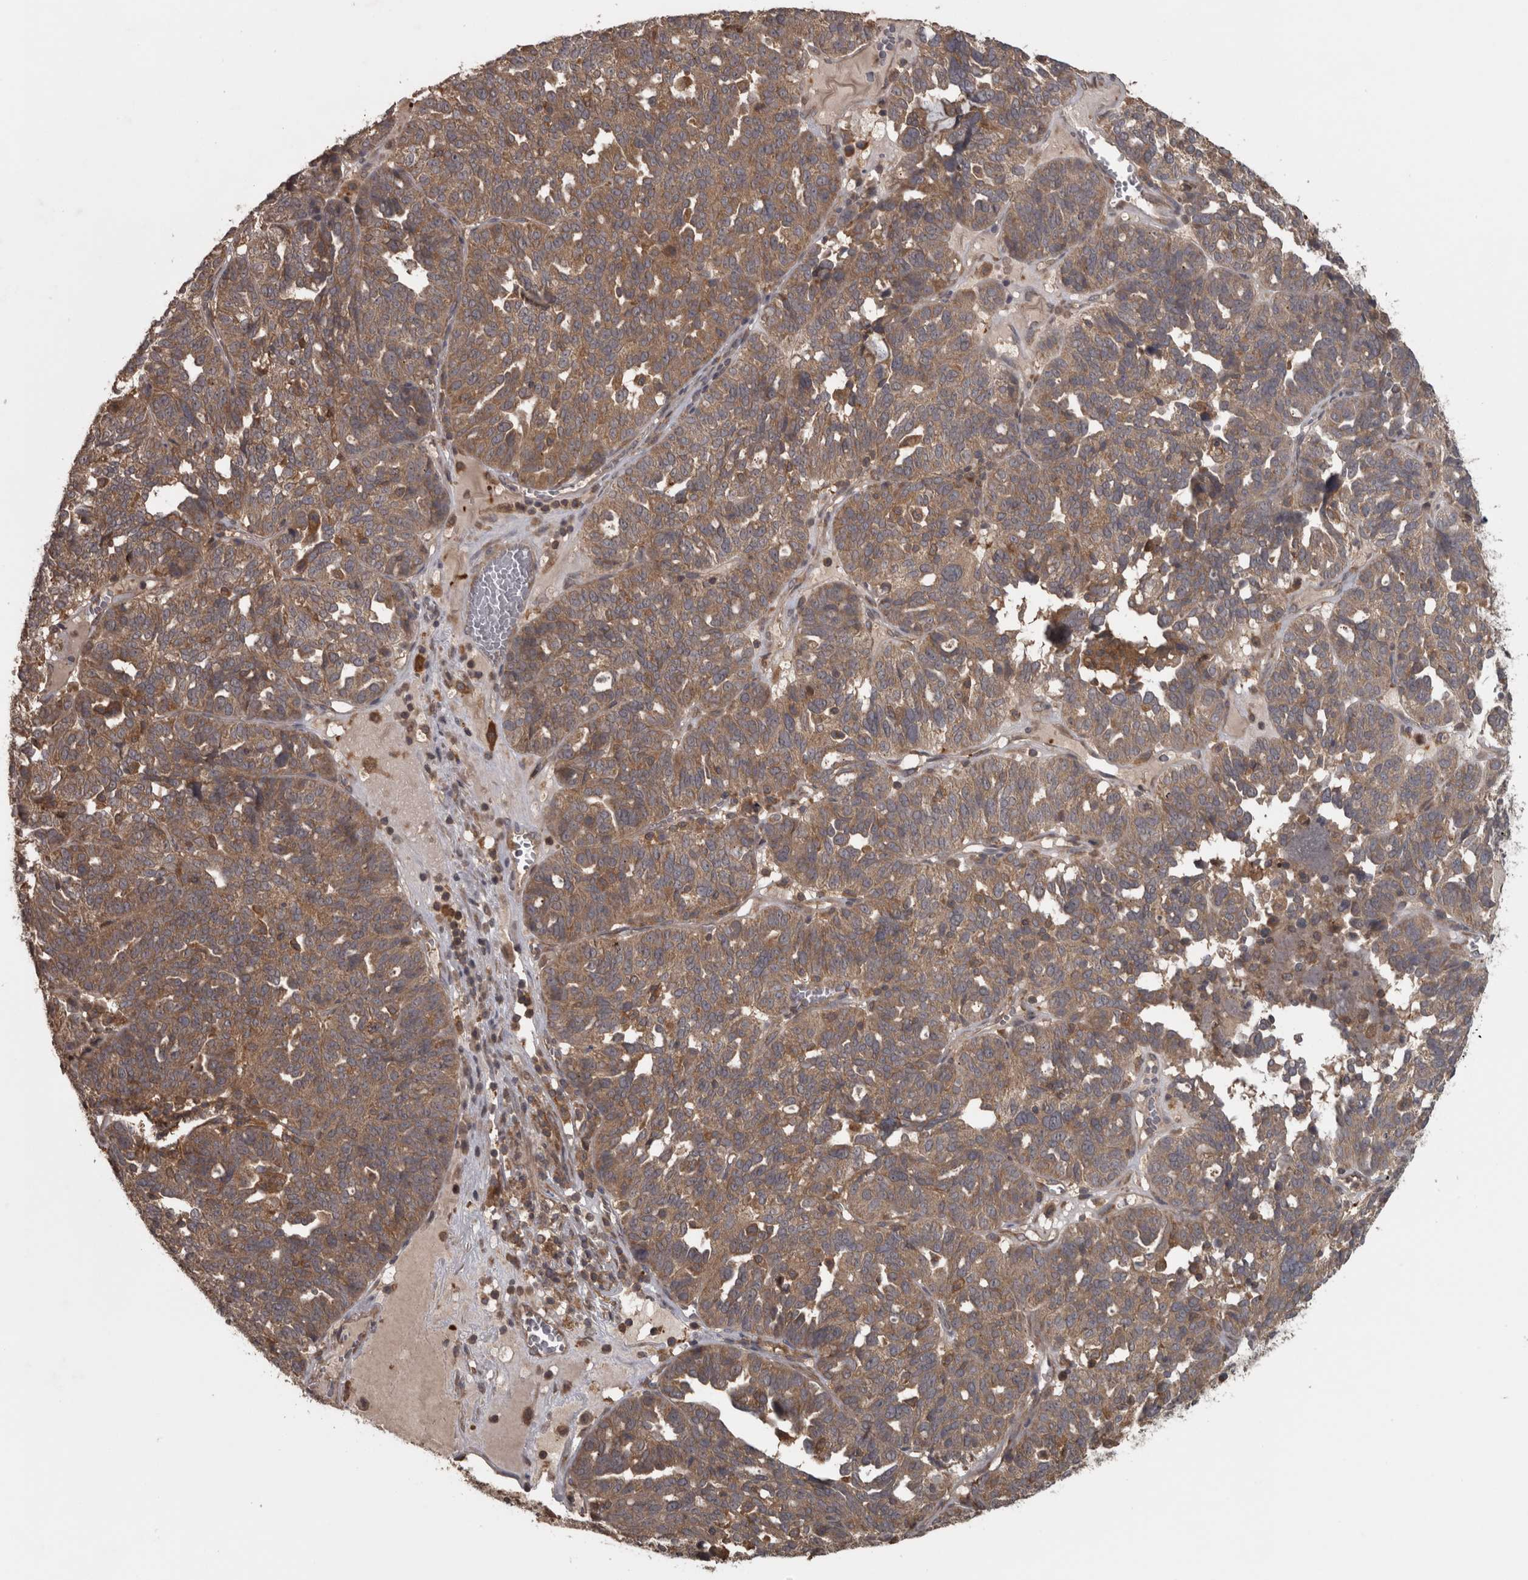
{"staining": {"intensity": "moderate", "quantity": ">75%", "location": "cytoplasmic/membranous"}, "tissue": "ovarian cancer", "cell_type": "Tumor cells", "image_type": "cancer", "snomed": [{"axis": "morphology", "description": "Cystadenocarcinoma, serous, NOS"}, {"axis": "topography", "description": "Ovary"}], "caption": "This histopathology image exhibits IHC staining of ovarian serous cystadenocarcinoma, with medium moderate cytoplasmic/membranous staining in approximately >75% of tumor cells.", "gene": "MICU3", "patient": {"sex": "female", "age": 59}}